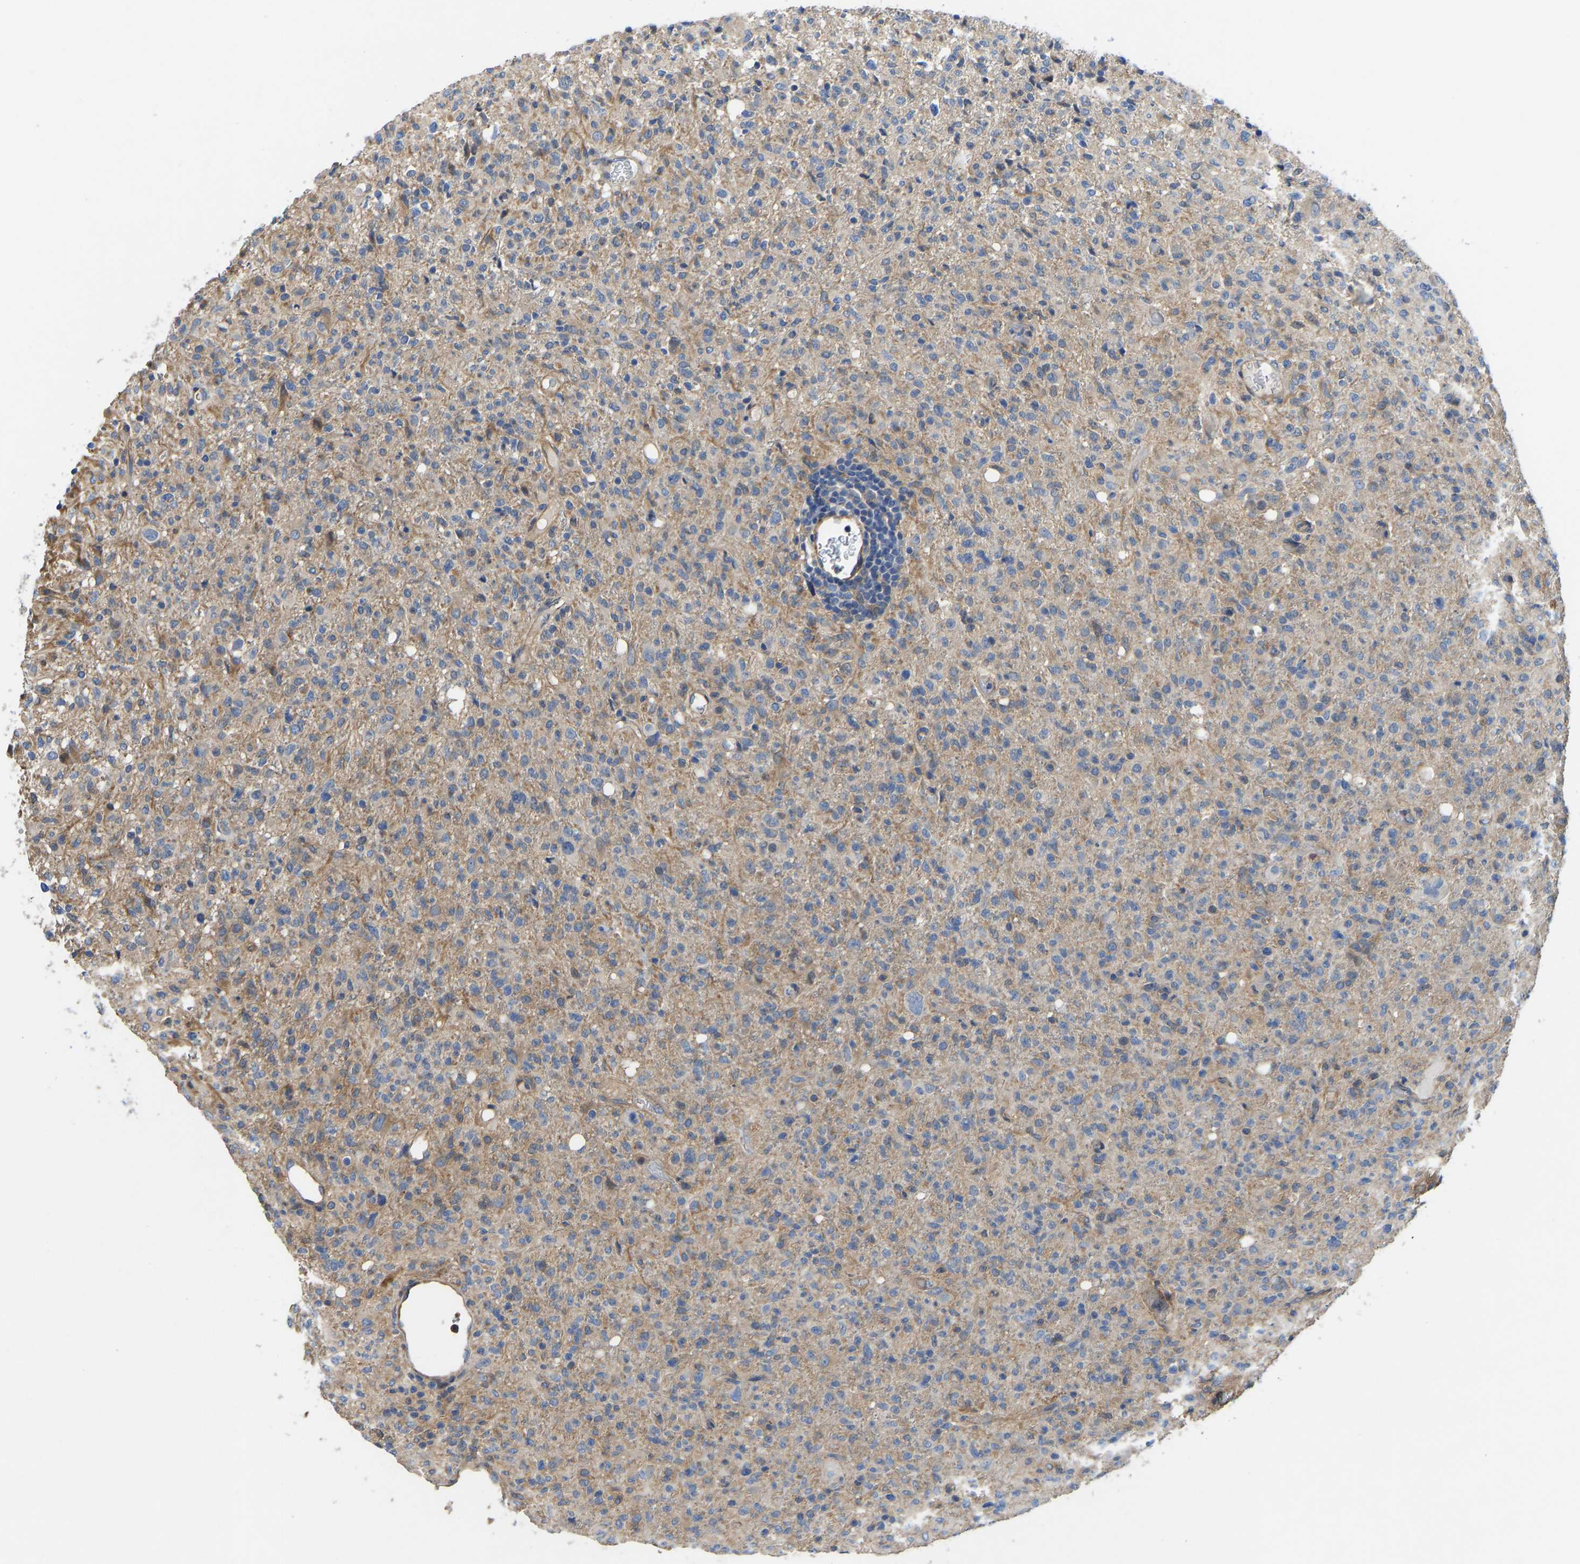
{"staining": {"intensity": "moderate", "quantity": "25%-75%", "location": "cytoplasmic/membranous"}, "tissue": "glioma", "cell_type": "Tumor cells", "image_type": "cancer", "snomed": [{"axis": "morphology", "description": "Glioma, malignant, High grade"}, {"axis": "topography", "description": "Brain"}], "caption": "Glioma stained for a protein (brown) reveals moderate cytoplasmic/membranous positive positivity in approximately 25%-75% of tumor cells.", "gene": "ELMO2", "patient": {"sex": "female", "age": 57}}